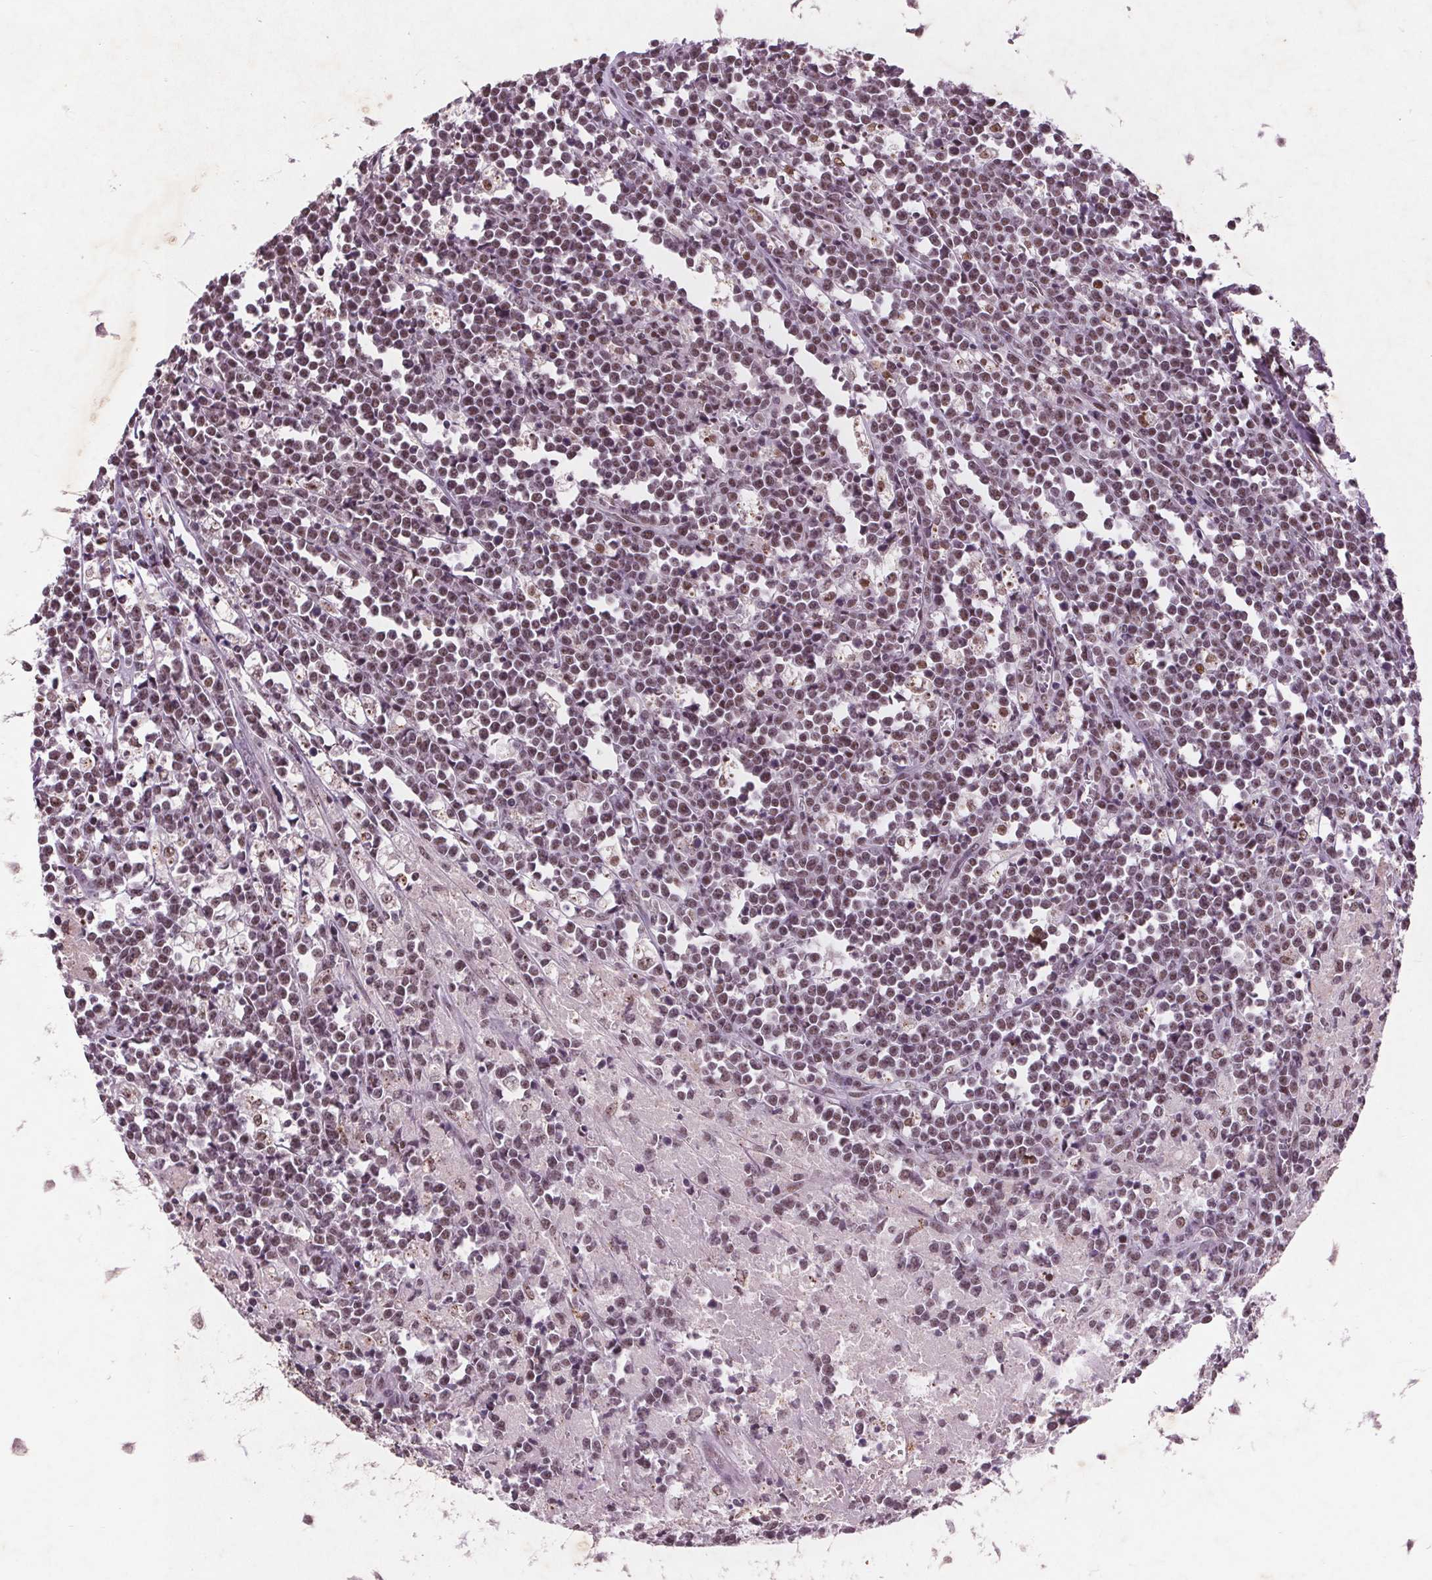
{"staining": {"intensity": "moderate", "quantity": ">75%", "location": "nuclear"}, "tissue": "lymphoma", "cell_type": "Tumor cells", "image_type": "cancer", "snomed": [{"axis": "morphology", "description": "Malignant lymphoma, non-Hodgkin's type, High grade"}, {"axis": "topography", "description": "Small intestine"}], "caption": "A high-resolution micrograph shows immunohistochemistry (IHC) staining of lymphoma, which displays moderate nuclear positivity in about >75% of tumor cells.", "gene": "RPS6KA2", "patient": {"sex": "female", "age": 56}}